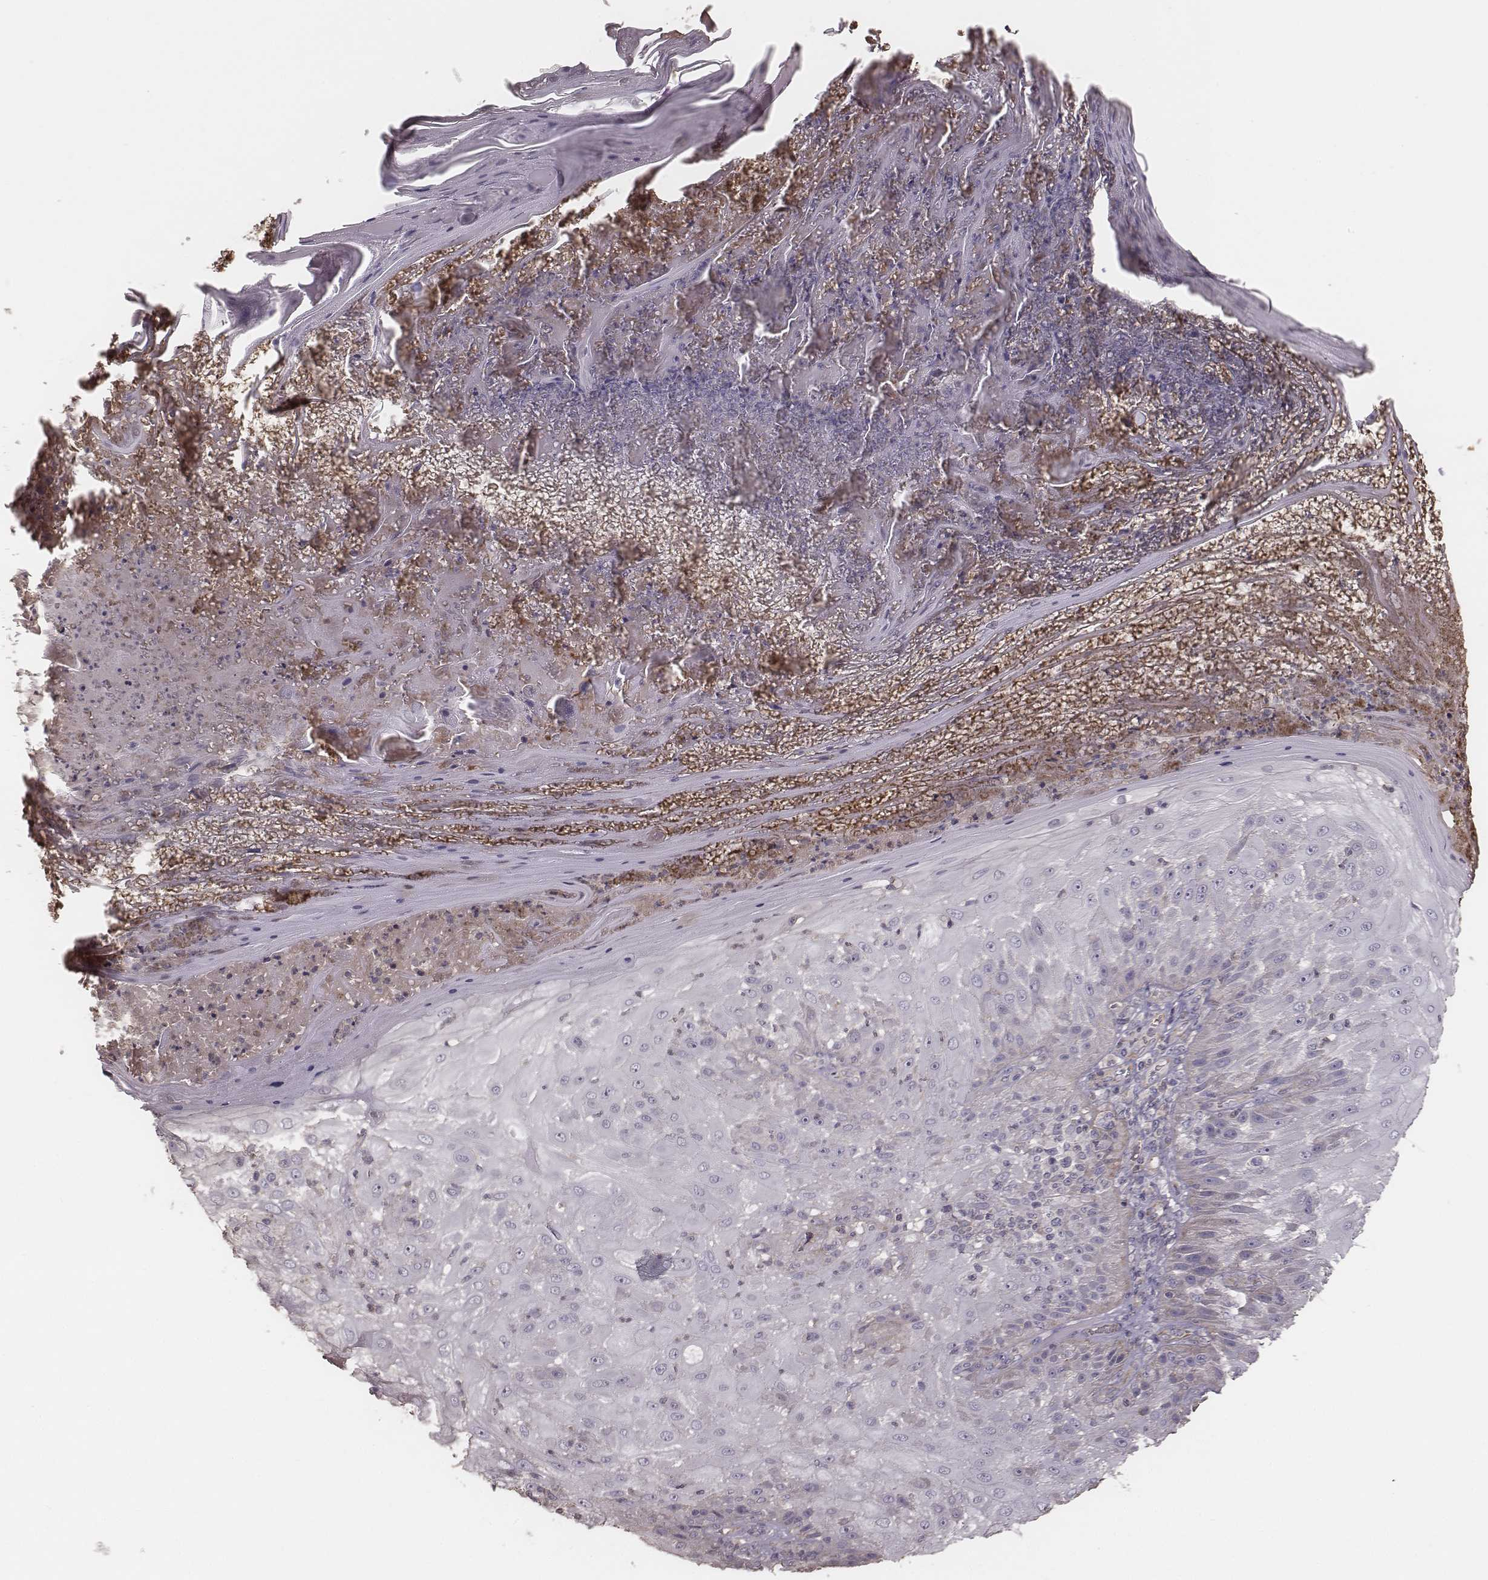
{"staining": {"intensity": "negative", "quantity": "none", "location": "none"}, "tissue": "skin cancer", "cell_type": "Tumor cells", "image_type": "cancer", "snomed": [{"axis": "morphology", "description": "Normal tissue, NOS"}, {"axis": "morphology", "description": "Squamous cell carcinoma, NOS"}, {"axis": "topography", "description": "Skin"}], "caption": "High power microscopy histopathology image of an immunohistochemistry (IHC) histopathology image of squamous cell carcinoma (skin), revealing no significant staining in tumor cells.", "gene": "OTOGL", "patient": {"sex": "female", "age": 83}}